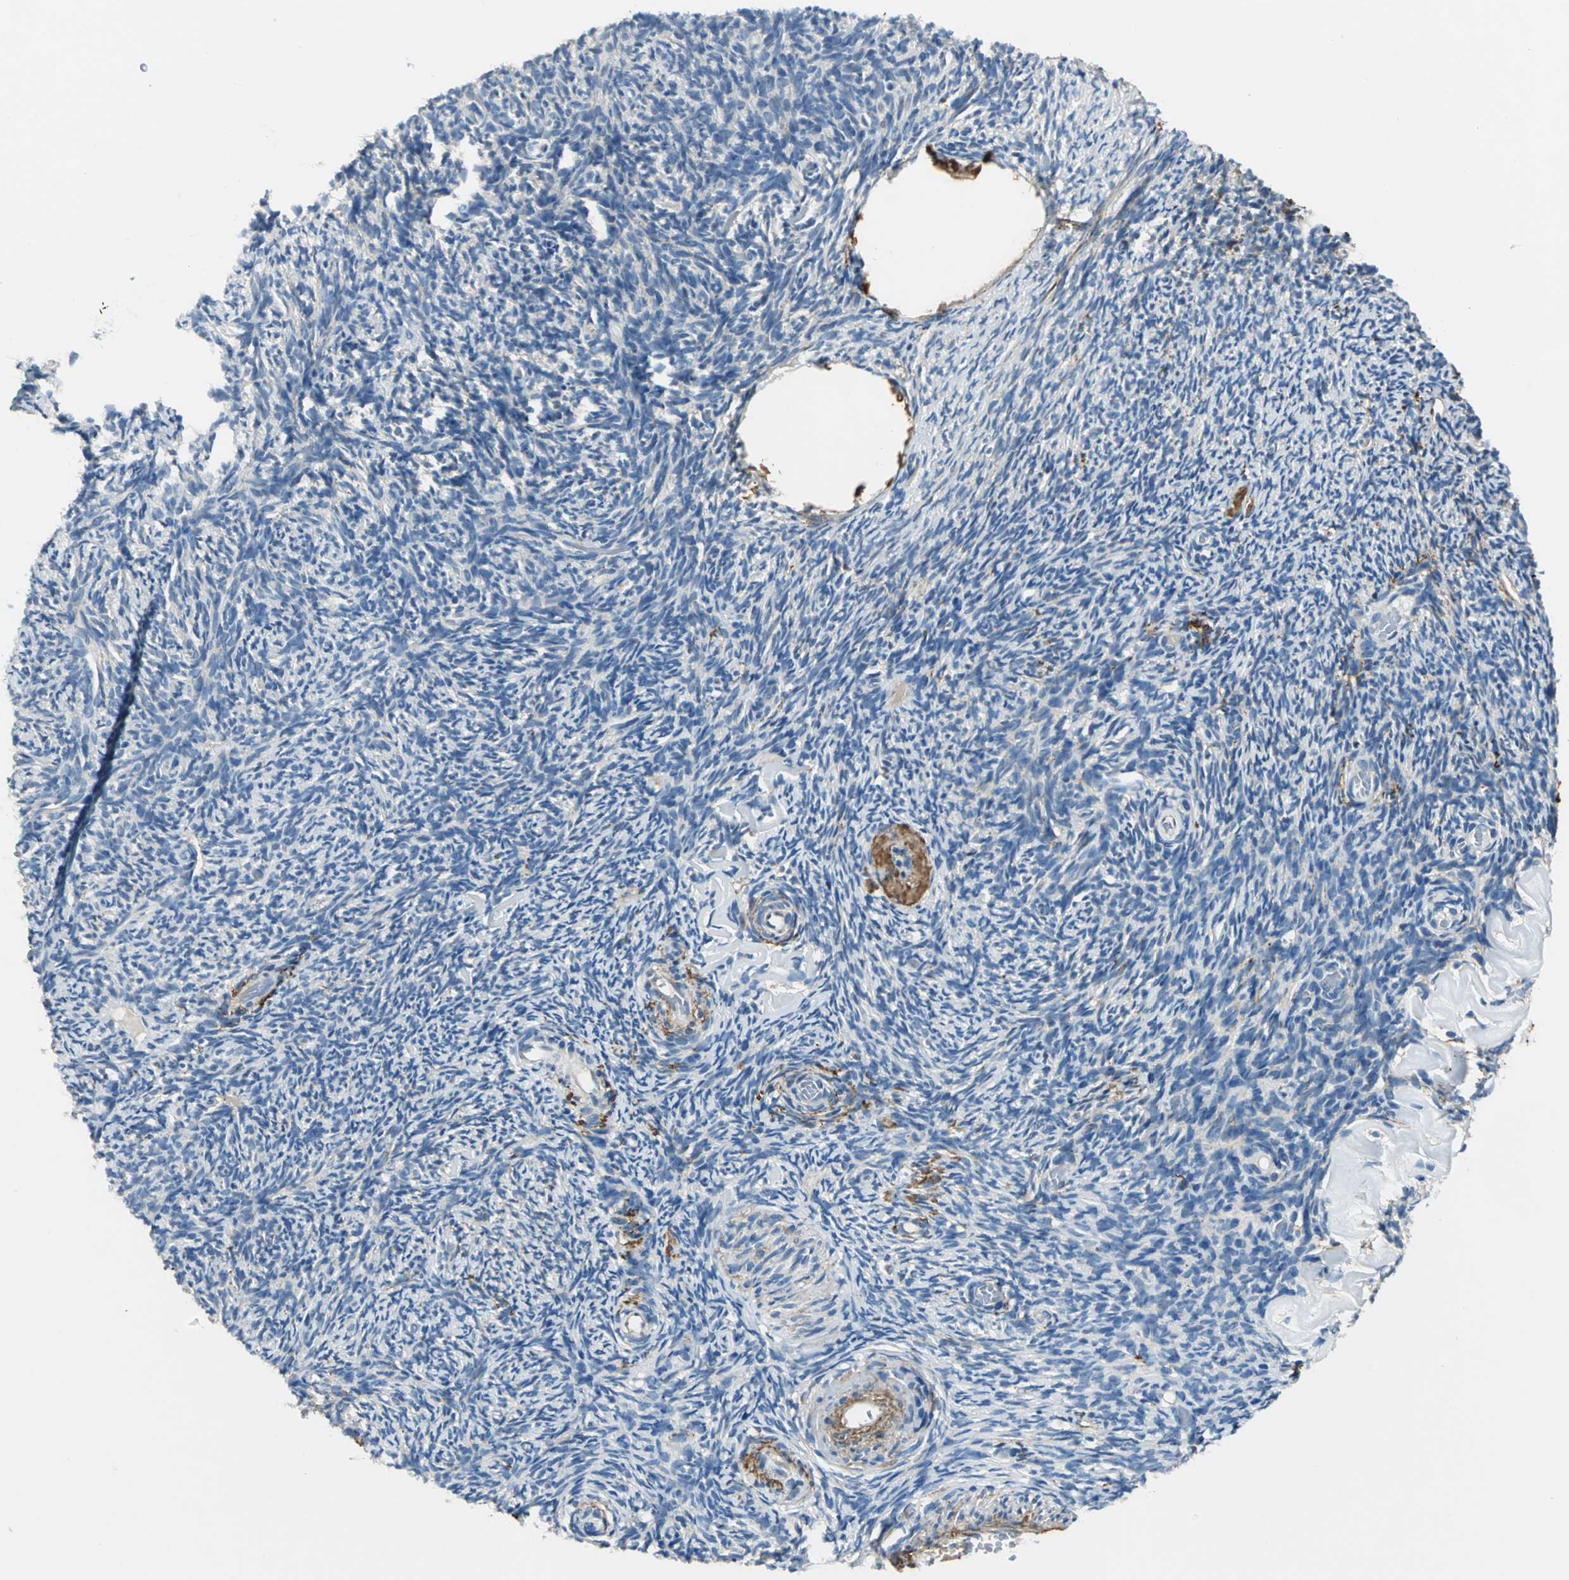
{"staining": {"intensity": "negative", "quantity": "none", "location": "none"}, "tissue": "ovary", "cell_type": "Ovarian stroma cells", "image_type": "normal", "snomed": [{"axis": "morphology", "description": "Normal tissue, NOS"}, {"axis": "topography", "description": "Ovary"}], "caption": "This histopathology image is of normal ovary stained with immunohistochemistry to label a protein in brown with the nuclei are counter-stained blue. There is no staining in ovarian stroma cells.", "gene": "SLC16A7", "patient": {"sex": "female", "age": 60}}